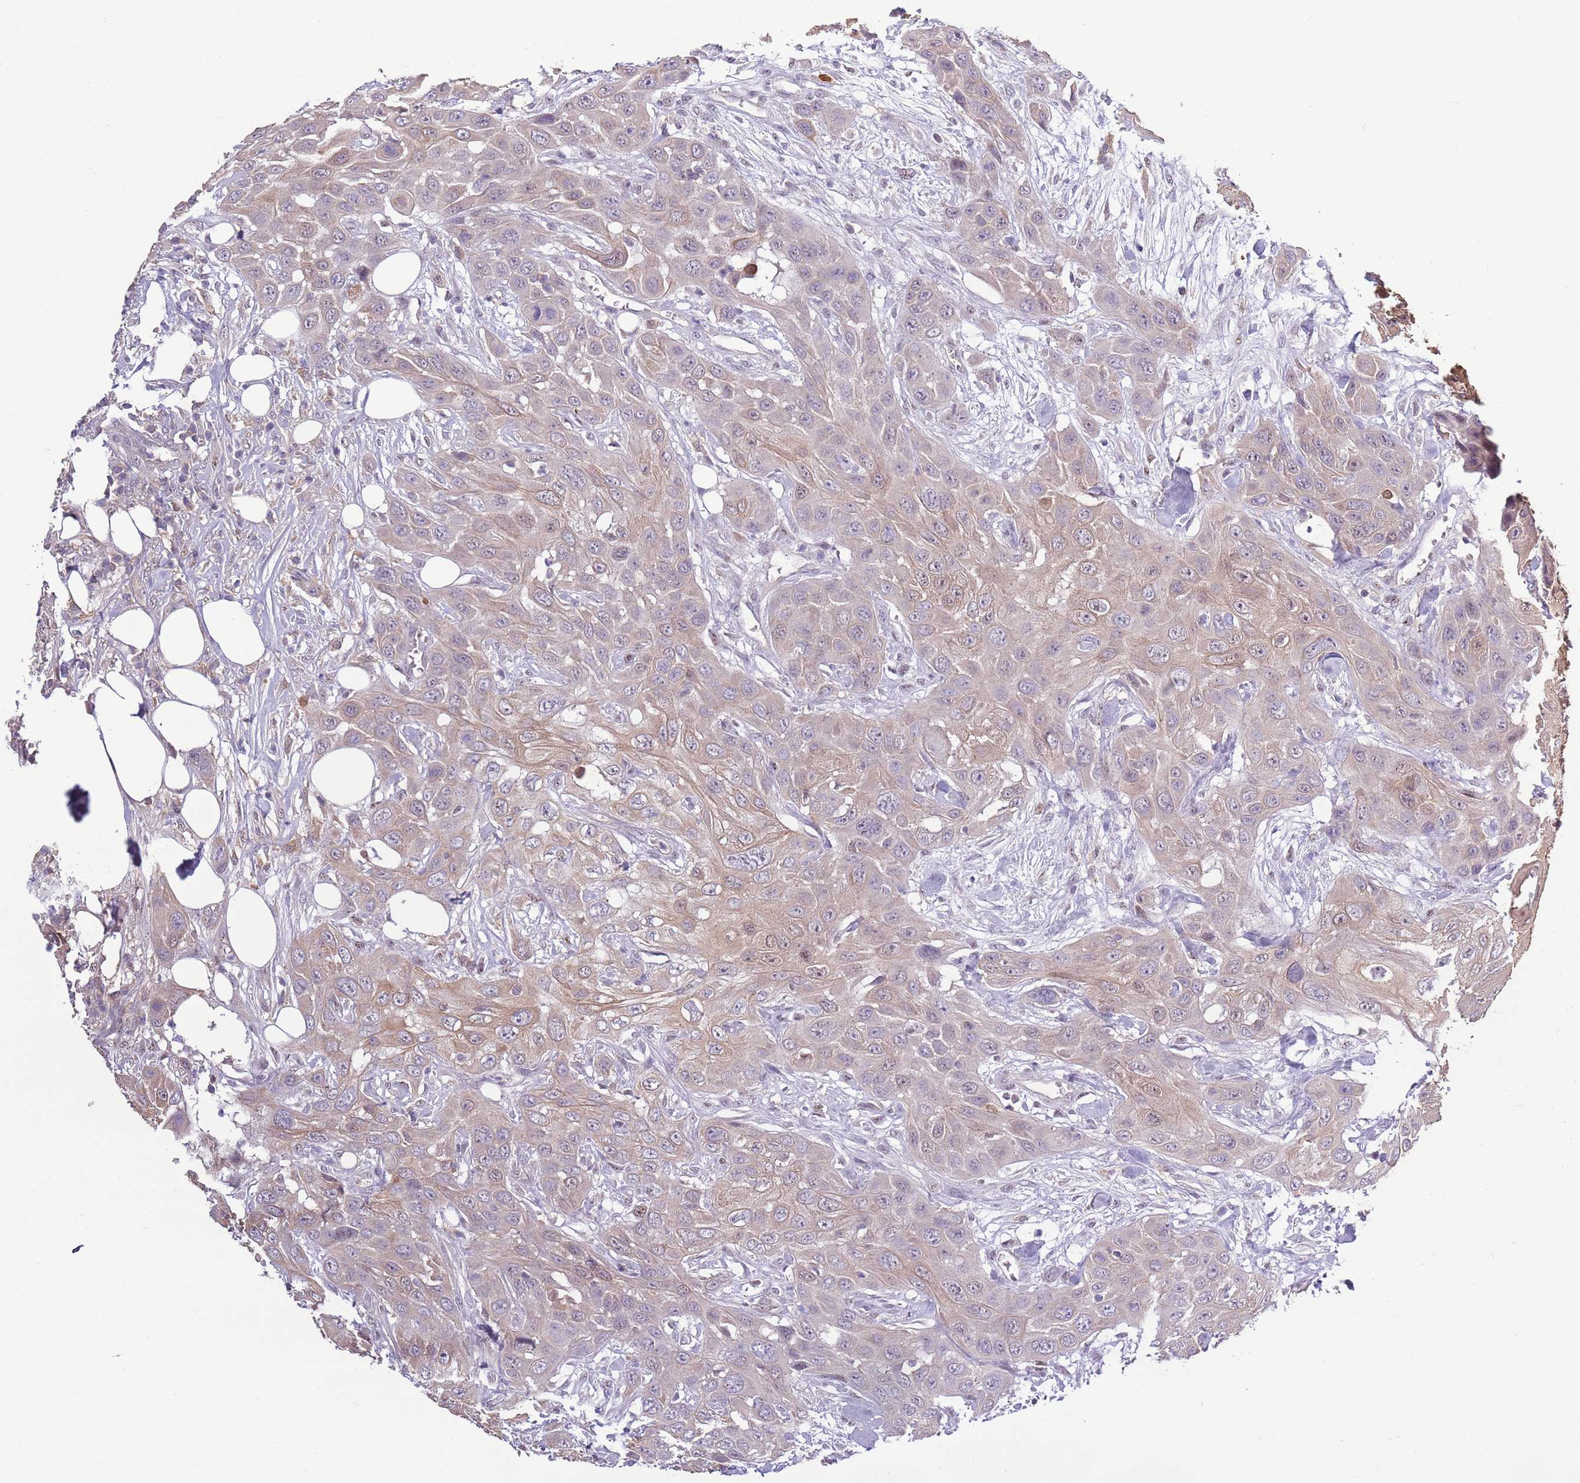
{"staining": {"intensity": "weak", "quantity": "25%-75%", "location": "cytoplasmic/membranous"}, "tissue": "head and neck cancer", "cell_type": "Tumor cells", "image_type": "cancer", "snomed": [{"axis": "morphology", "description": "Squamous cell carcinoma, NOS"}, {"axis": "topography", "description": "Head-Neck"}], "caption": "The histopathology image displays immunohistochemical staining of head and neck cancer (squamous cell carcinoma). There is weak cytoplasmic/membranous expression is appreciated in approximately 25%-75% of tumor cells.", "gene": "CAPN9", "patient": {"sex": "male", "age": 81}}